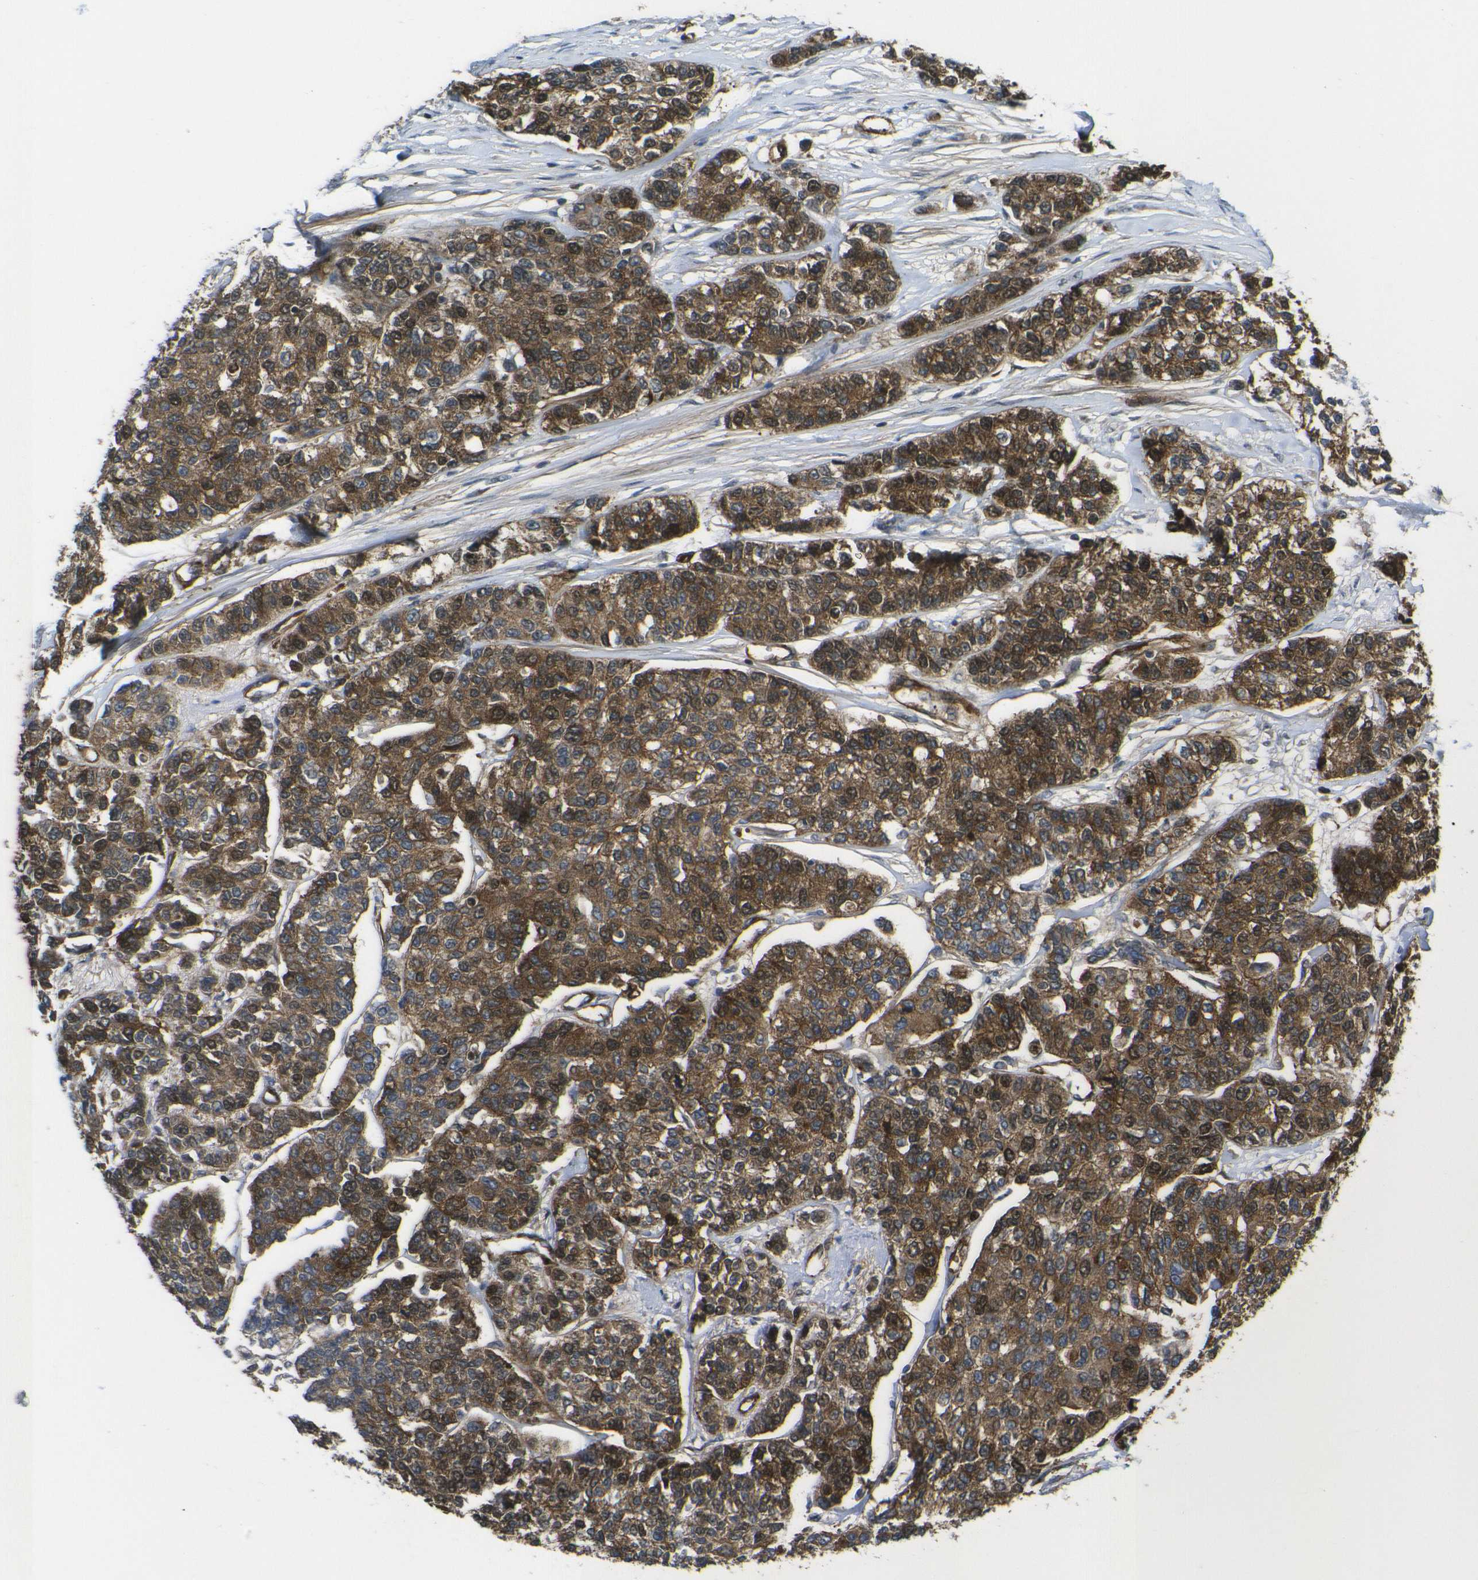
{"staining": {"intensity": "strong", "quantity": ">75%", "location": "cytoplasmic/membranous,nuclear"}, "tissue": "breast cancer", "cell_type": "Tumor cells", "image_type": "cancer", "snomed": [{"axis": "morphology", "description": "Duct carcinoma"}, {"axis": "topography", "description": "Breast"}], "caption": "High-power microscopy captured an immunohistochemistry histopathology image of breast cancer, revealing strong cytoplasmic/membranous and nuclear expression in approximately >75% of tumor cells.", "gene": "ECE1", "patient": {"sex": "female", "age": 51}}